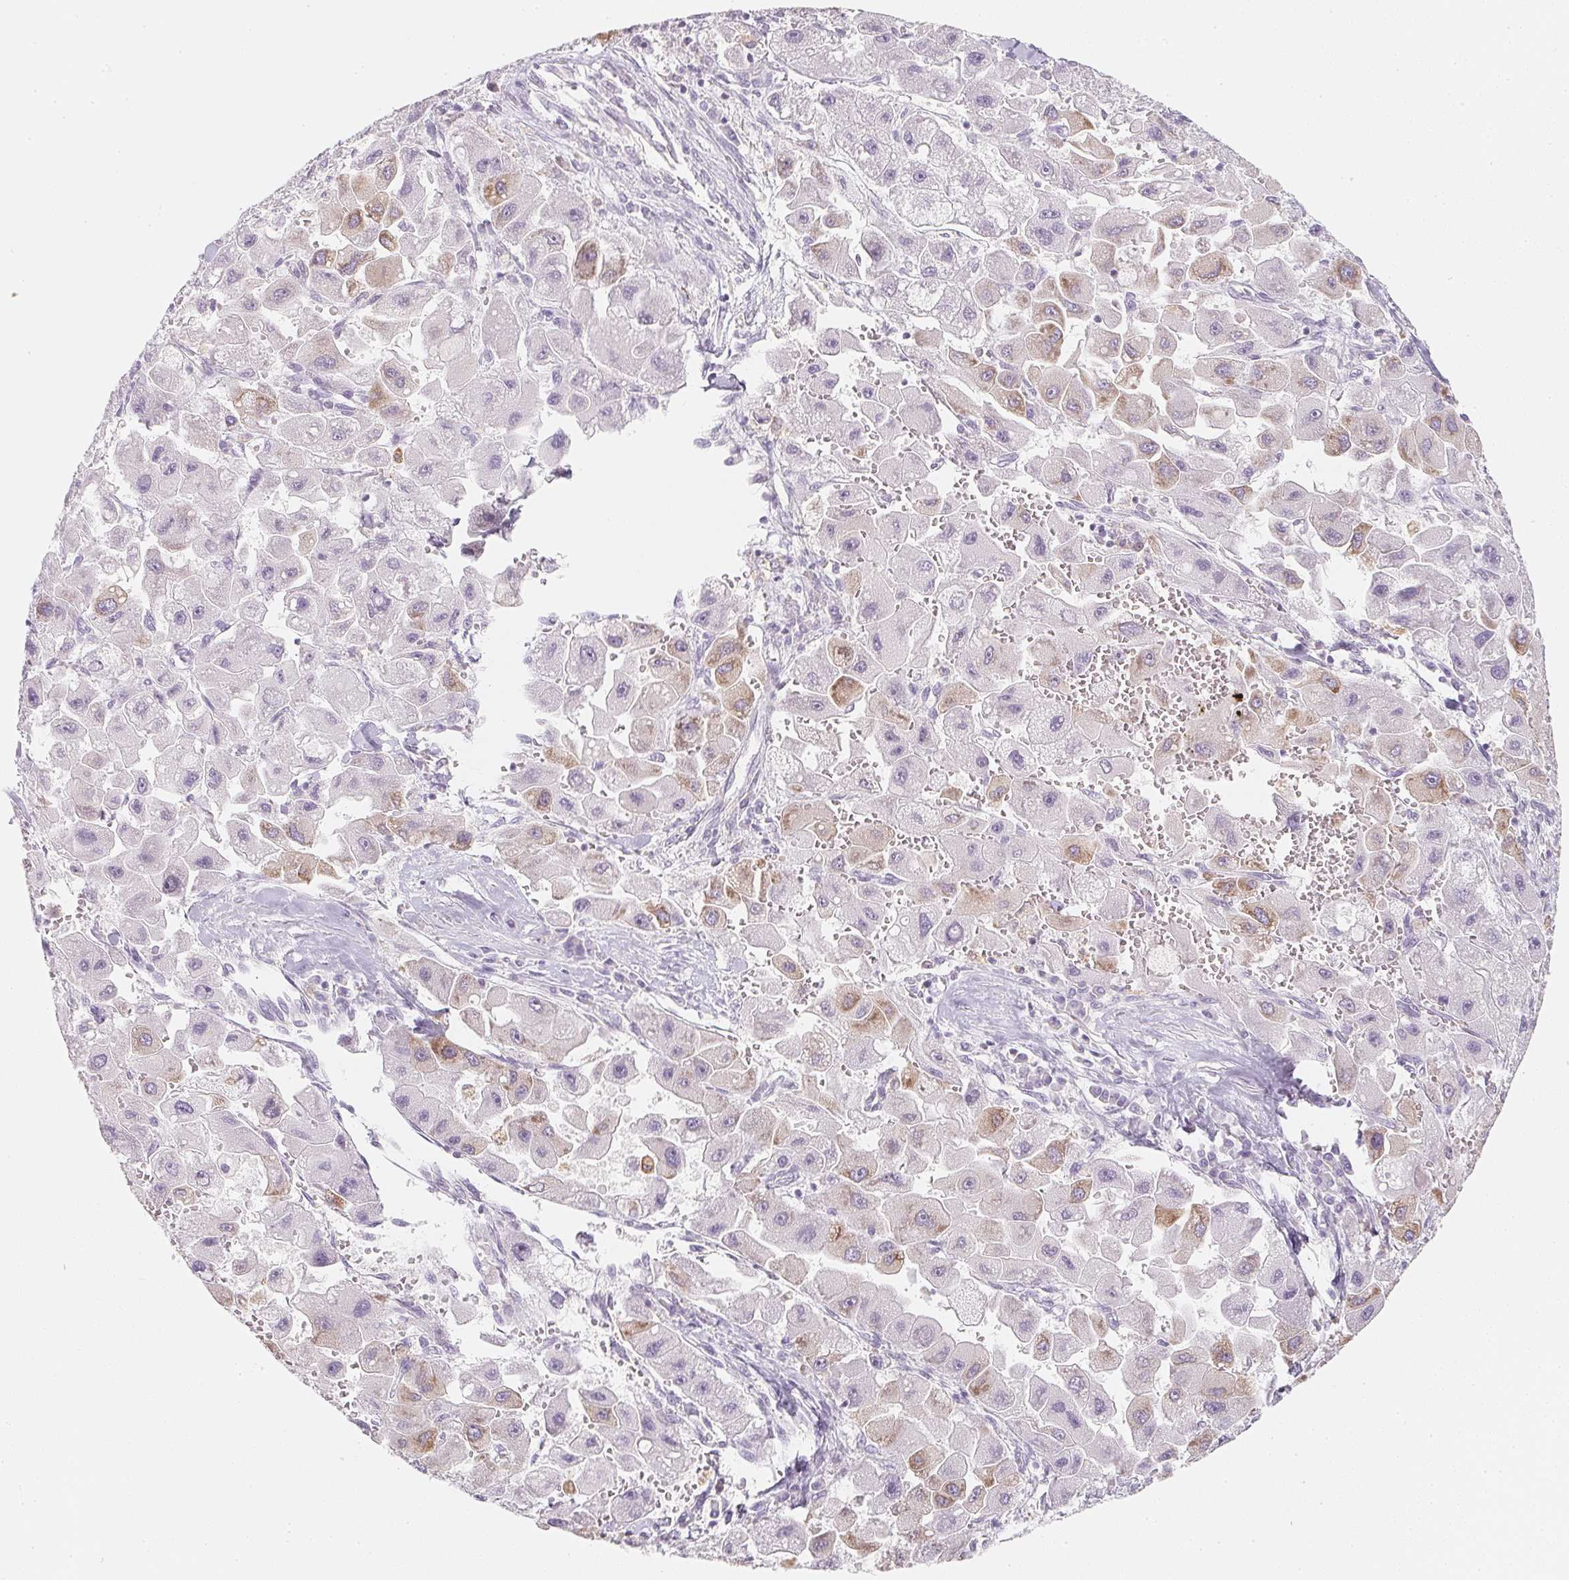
{"staining": {"intensity": "weak", "quantity": "25%-75%", "location": "cytoplasmic/membranous"}, "tissue": "liver cancer", "cell_type": "Tumor cells", "image_type": "cancer", "snomed": [{"axis": "morphology", "description": "Carcinoma, Hepatocellular, NOS"}, {"axis": "topography", "description": "Liver"}], "caption": "Immunohistochemical staining of human liver hepatocellular carcinoma displays weak cytoplasmic/membranous protein positivity in about 25%-75% of tumor cells.", "gene": "SOAT1", "patient": {"sex": "male", "age": 24}}